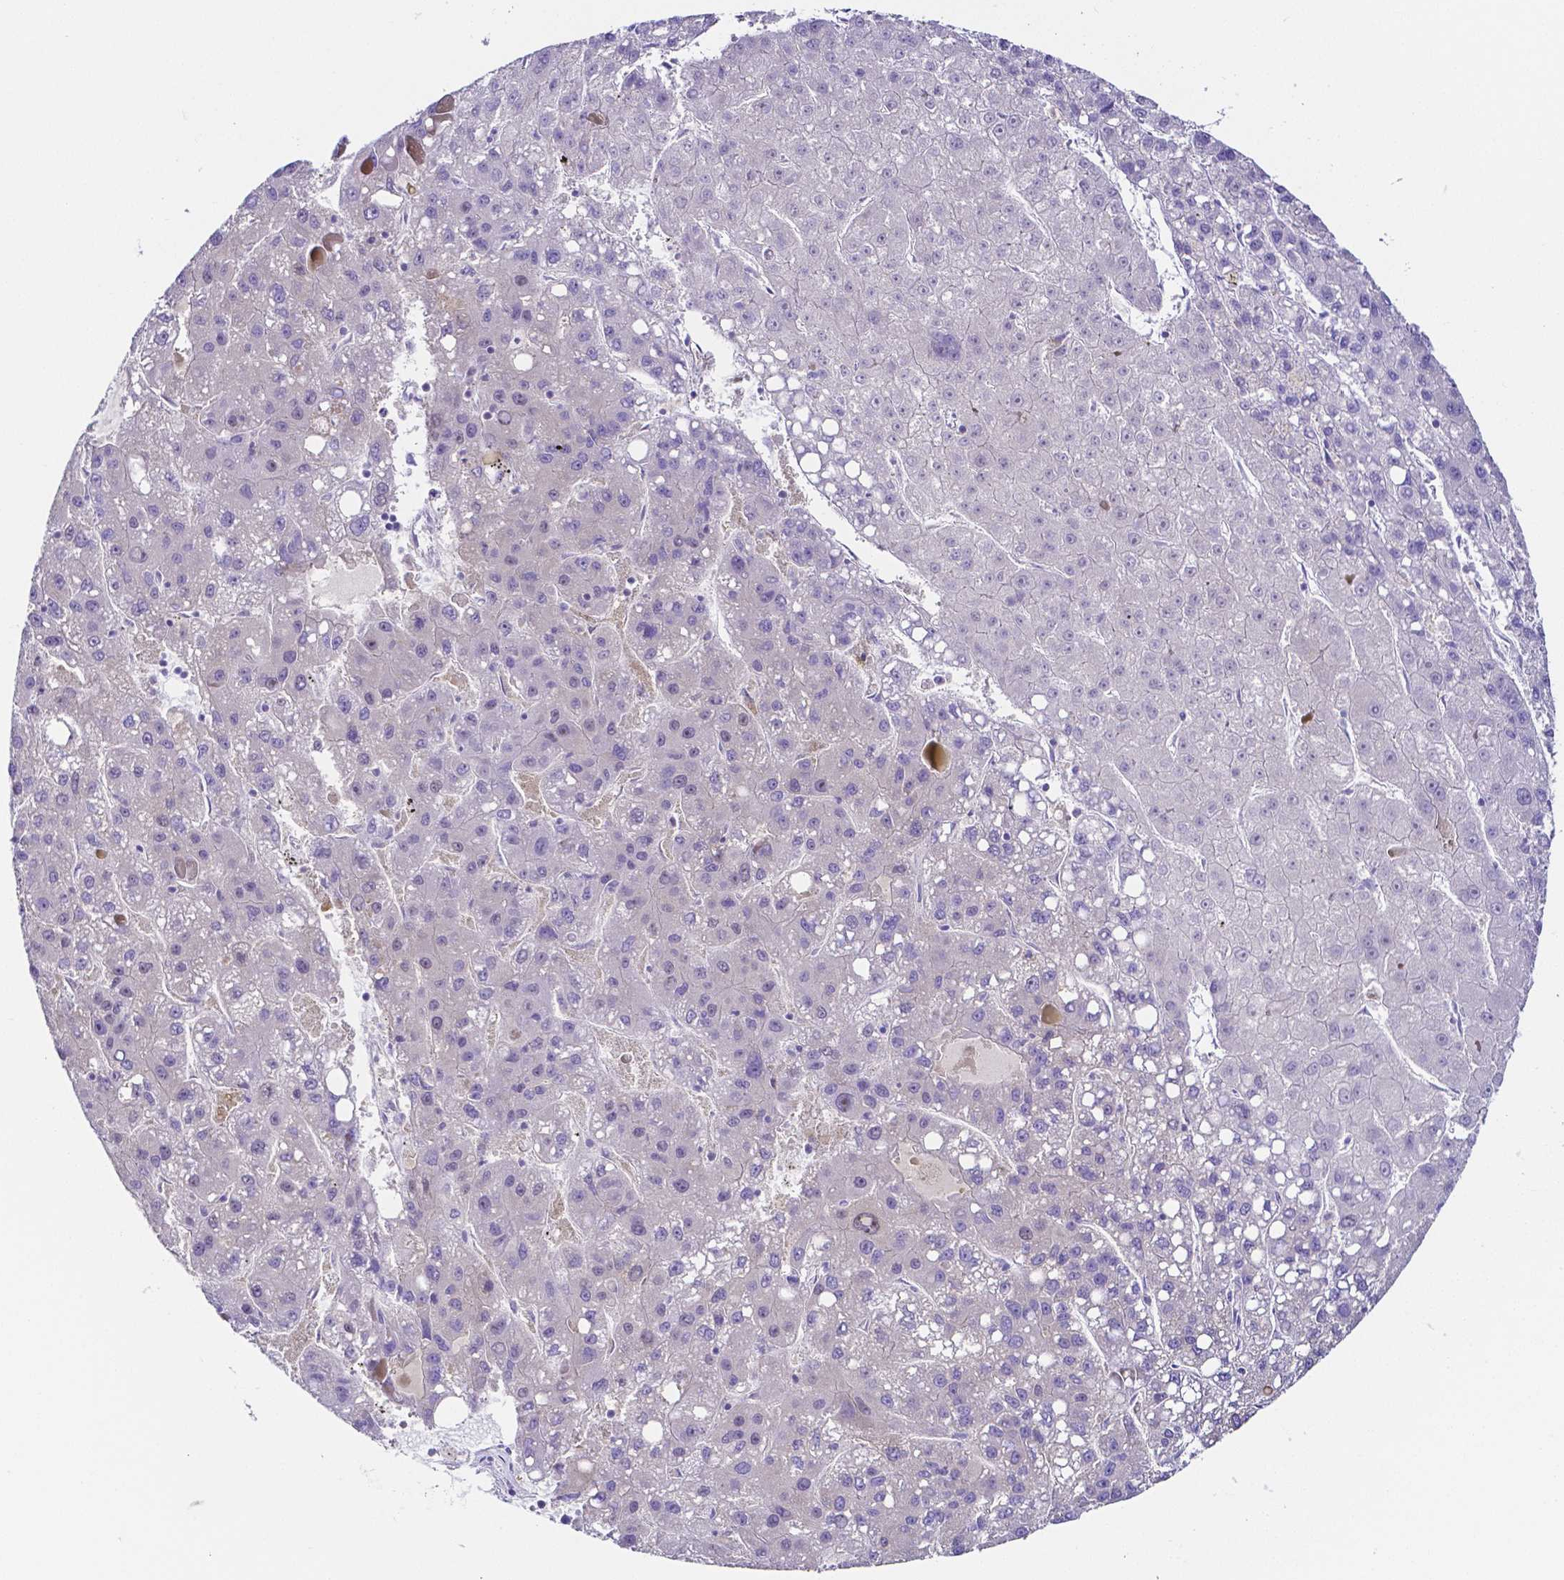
{"staining": {"intensity": "negative", "quantity": "none", "location": "none"}, "tissue": "liver cancer", "cell_type": "Tumor cells", "image_type": "cancer", "snomed": [{"axis": "morphology", "description": "Carcinoma, Hepatocellular, NOS"}, {"axis": "topography", "description": "Liver"}], "caption": "There is no significant staining in tumor cells of hepatocellular carcinoma (liver). The staining is performed using DAB brown chromogen with nuclei counter-stained in using hematoxylin.", "gene": "PKP3", "patient": {"sex": "female", "age": 82}}